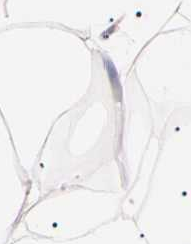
{"staining": {"intensity": "weak", "quantity": ">75%", "location": "nuclear"}, "tissue": "adipose tissue", "cell_type": "Adipocytes", "image_type": "normal", "snomed": [{"axis": "morphology", "description": "Normal tissue, NOS"}, {"axis": "topography", "description": "Breast"}, {"axis": "topography", "description": "Adipose tissue"}], "caption": "Approximately >75% of adipocytes in unremarkable adipose tissue show weak nuclear protein staining as visualized by brown immunohistochemical staining.", "gene": "ZNF134", "patient": {"sex": "female", "age": 25}}